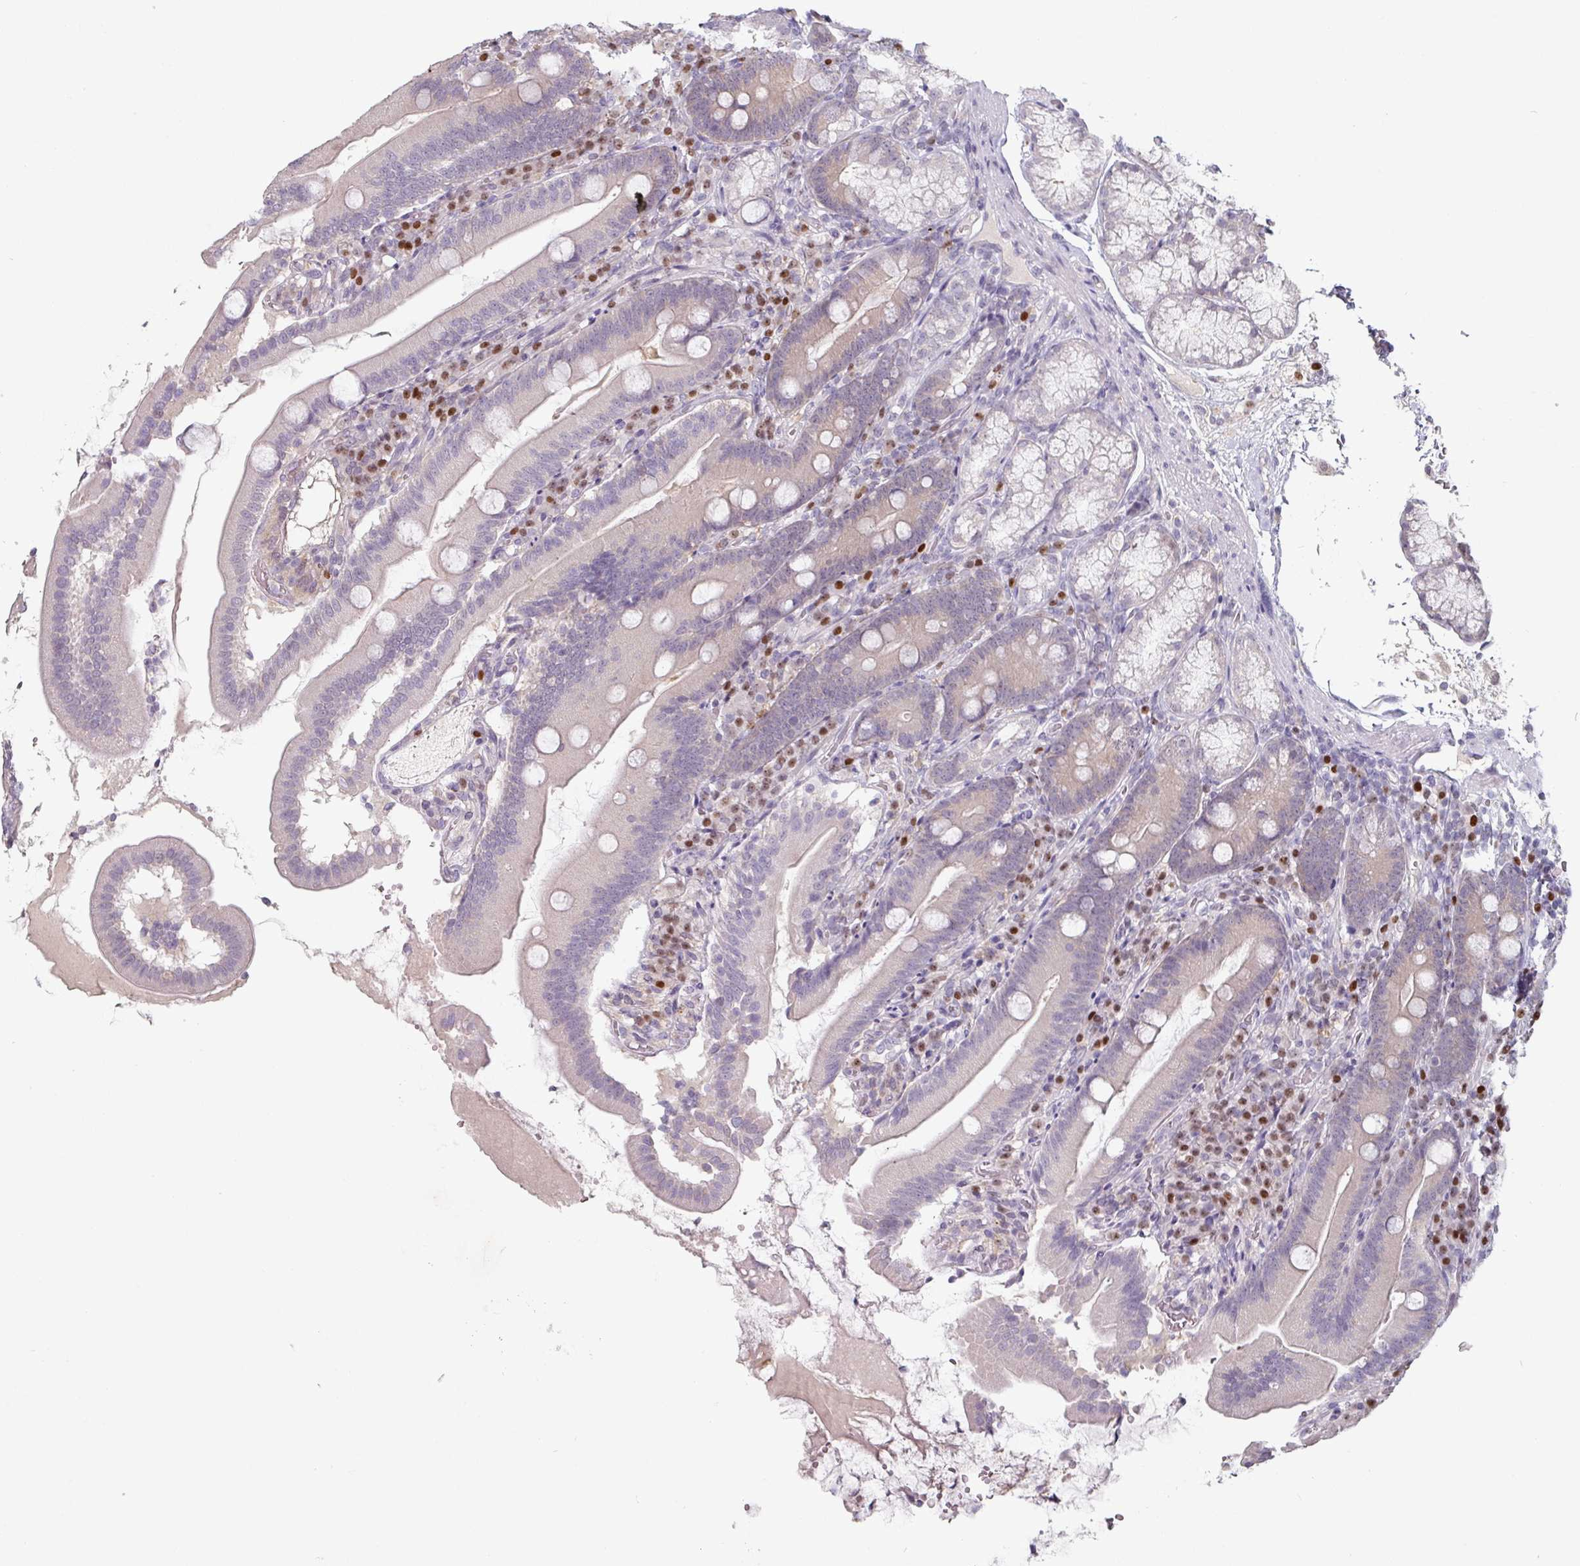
{"staining": {"intensity": "negative", "quantity": "none", "location": "none"}, "tissue": "duodenum", "cell_type": "Glandular cells", "image_type": "normal", "snomed": [{"axis": "morphology", "description": "Normal tissue, NOS"}, {"axis": "topography", "description": "Duodenum"}], "caption": "Photomicrograph shows no significant protein expression in glandular cells of normal duodenum.", "gene": "ZBTB6", "patient": {"sex": "female", "age": 67}}